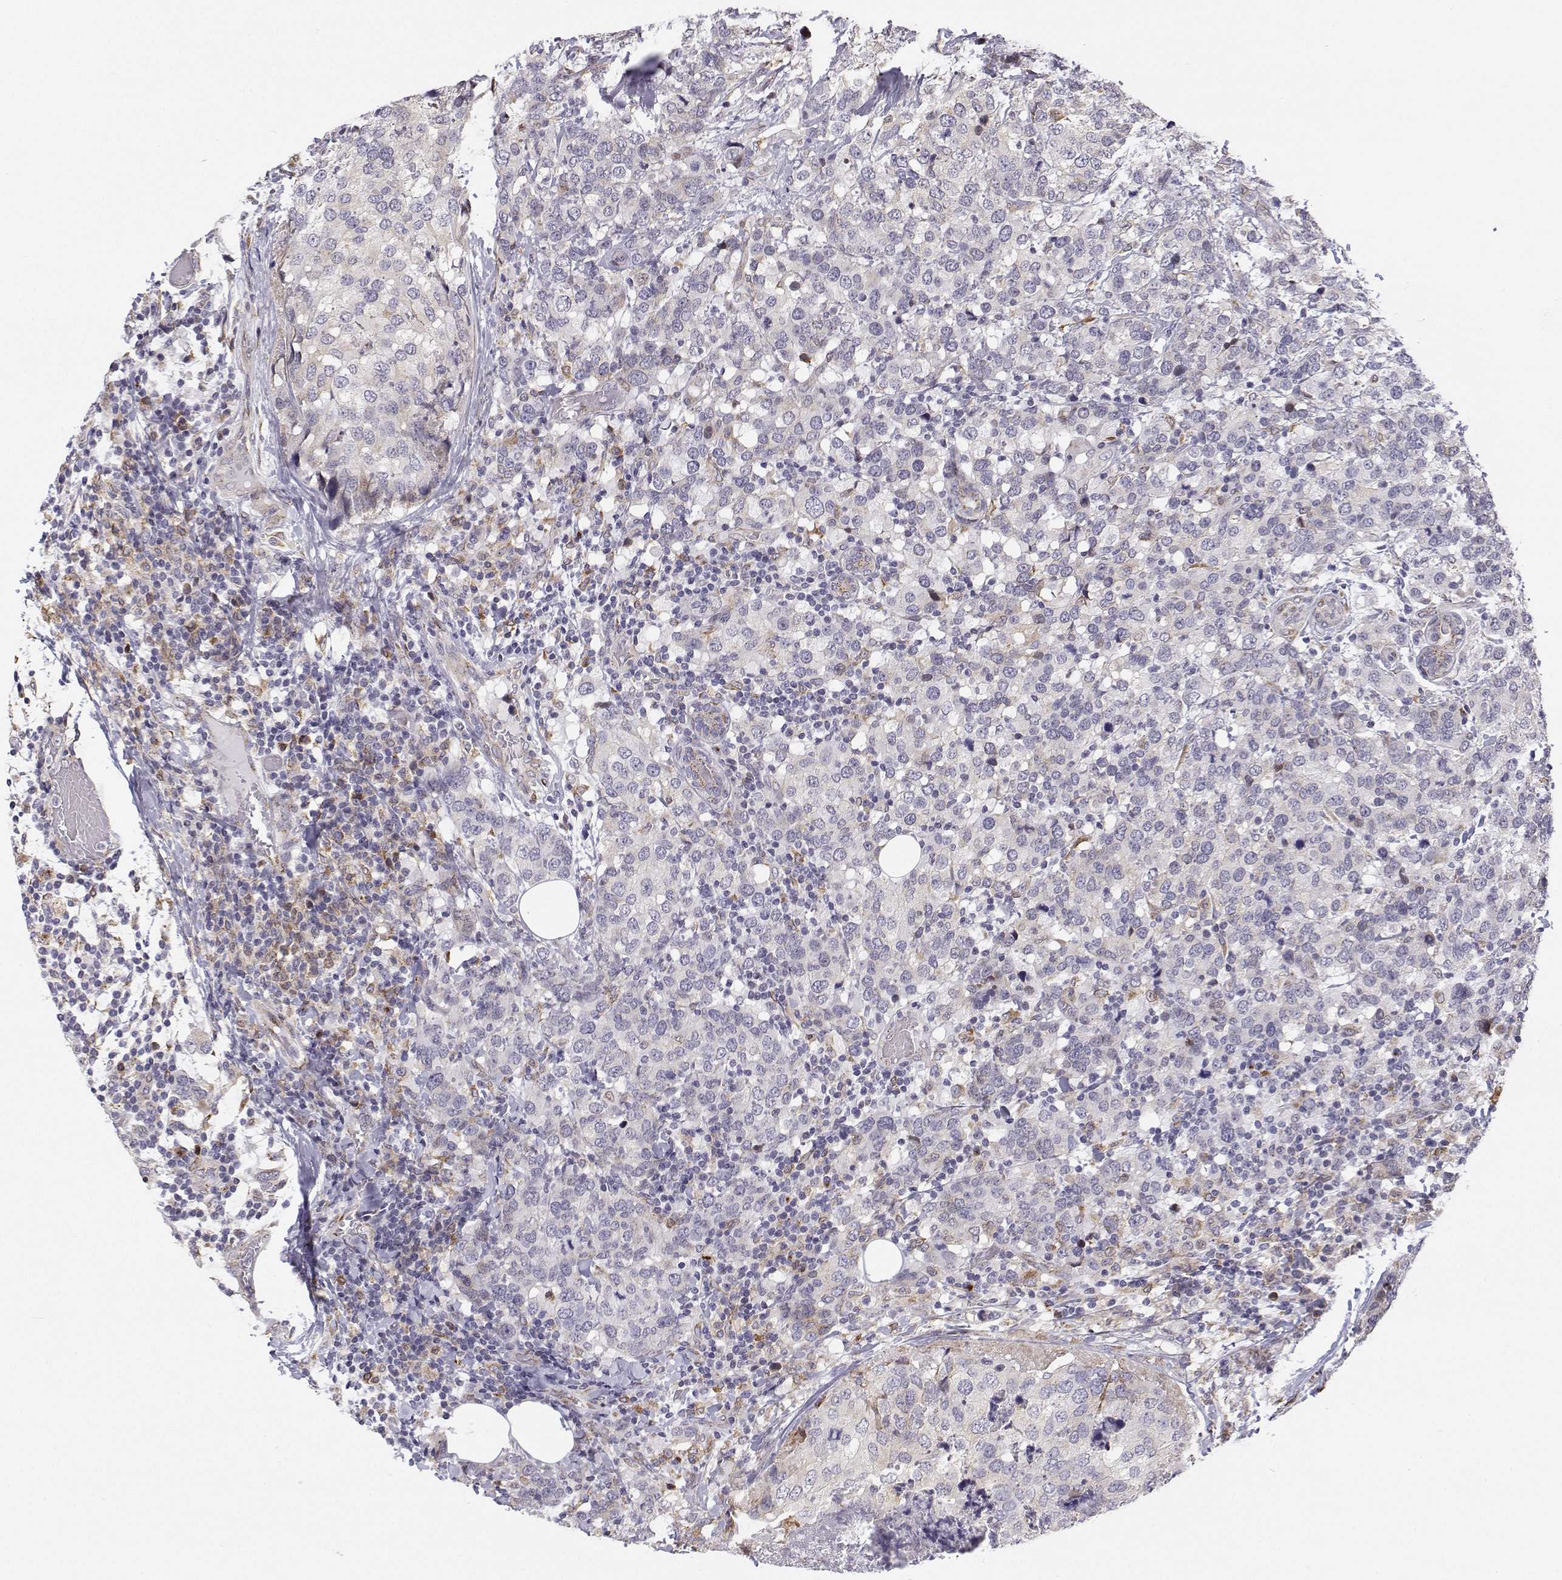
{"staining": {"intensity": "negative", "quantity": "none", "location": "none"}, "tissue": "breast cancer", "cell_type": "Tumor cells", "image_type": "cancer", "snomed": [{"axis": "morphology", "description": "Lobular carcinoma"}, {"axis": "topography", "description": "Breast"}], "caption": "Immunohistochemistry (IHC) of human lobular carcinoma (breast) exhibits no expression in tumor cells.", "gene": "STARD13", "patient": {"sex": "female", "age": 59}}